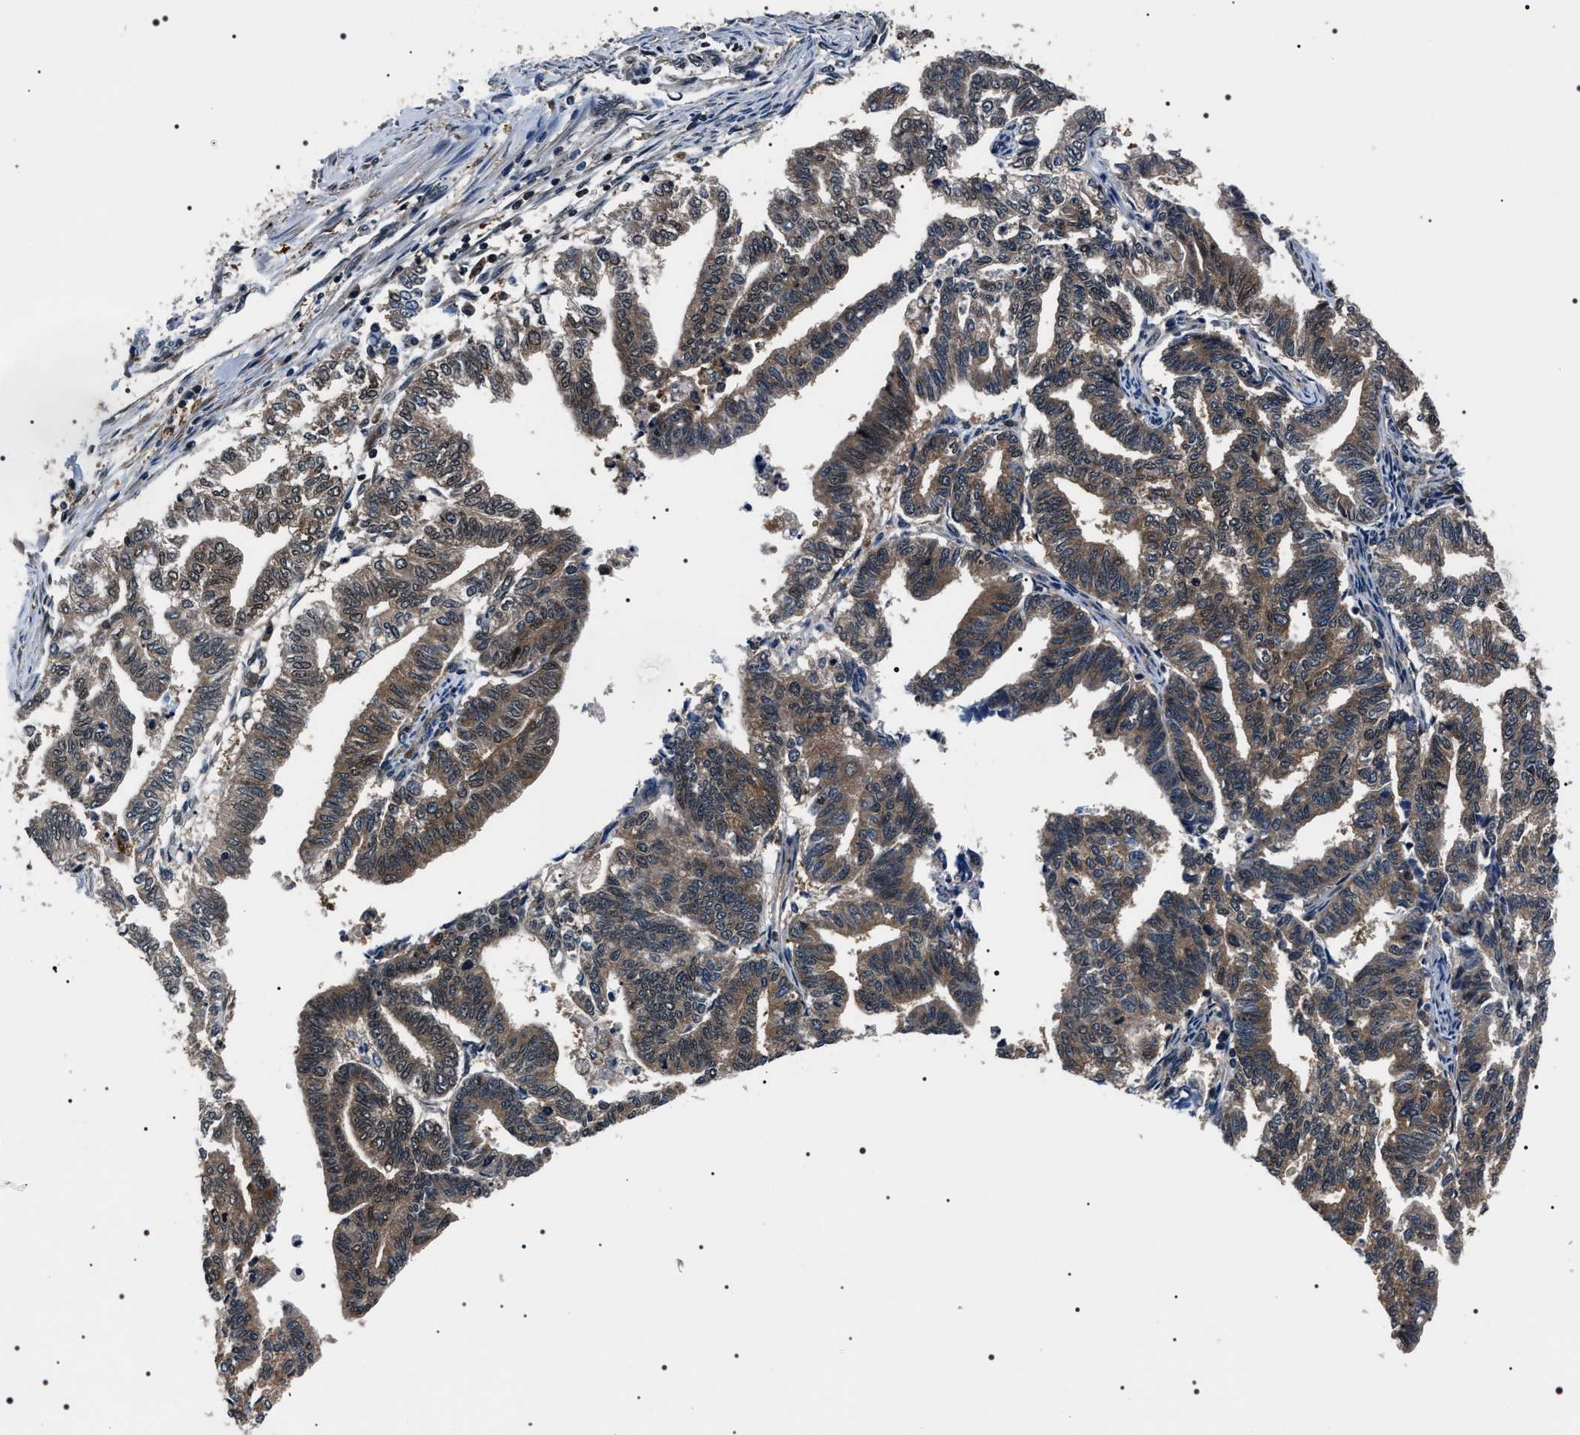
{"staining": {"intensity": "moderate", "quantity": ">75%", "location": "cytoplasmic/membranous,nuclear"}, "tissue": "endometrial cancer", "cell_type": "Tumor cells", "image_type": "cancer", "snomed": [{"axis": "morphology", "description": "Adenocarcinoma, NOS"}, {"axis": "topography", "description": "Endometrium"}], "caption": "Immunohistochemistry (IHC) micrograph of neoplastic tissue: endometrial cancer stained using immunohistochemistry (IHC) shows medium levels of moderate protein expression localized specifically in the cytoplasmic/membranous and nuclear of tumor cells, appearing as a cytoplasmic/membranous and nuclear brown color.", "gene": "SIPA1", "patient": {"sex": "female", "age": 79}}